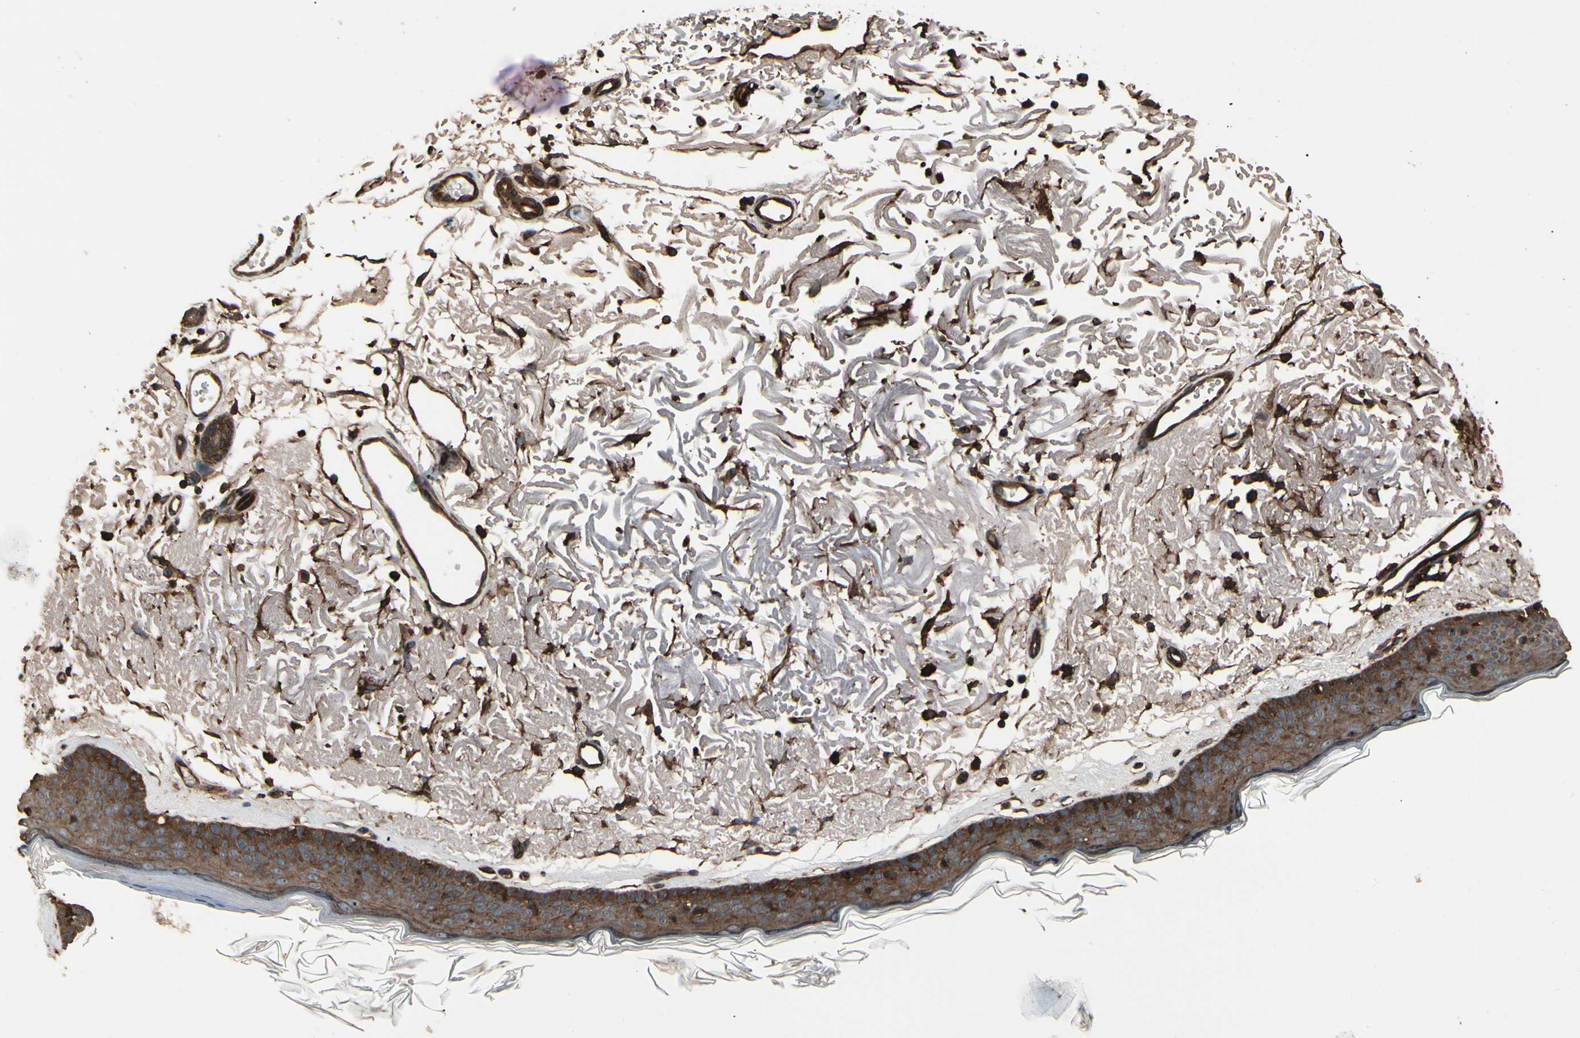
{"staining": {"intensity": "strong", "quantity": ">75%", "location": "cytoplasmic/membranous"}, "tissue": "skin", "cell_type": "Fibroblasts", "image_type": "normal", "snomed": [{"axis": "morphology", "description": "Normal tissue, NOS"}, {"axis": "topography", "description": "Skin"}], "caption": "IHC photomicrograph of benign human skin stained for a protein (brown), which exhibits high levels of strong cytoplasmic/membranous staining in approximately >75% of fibroblasts.", "gene": "AGBL2", "patient": {"sex": "female", "age": 90}}